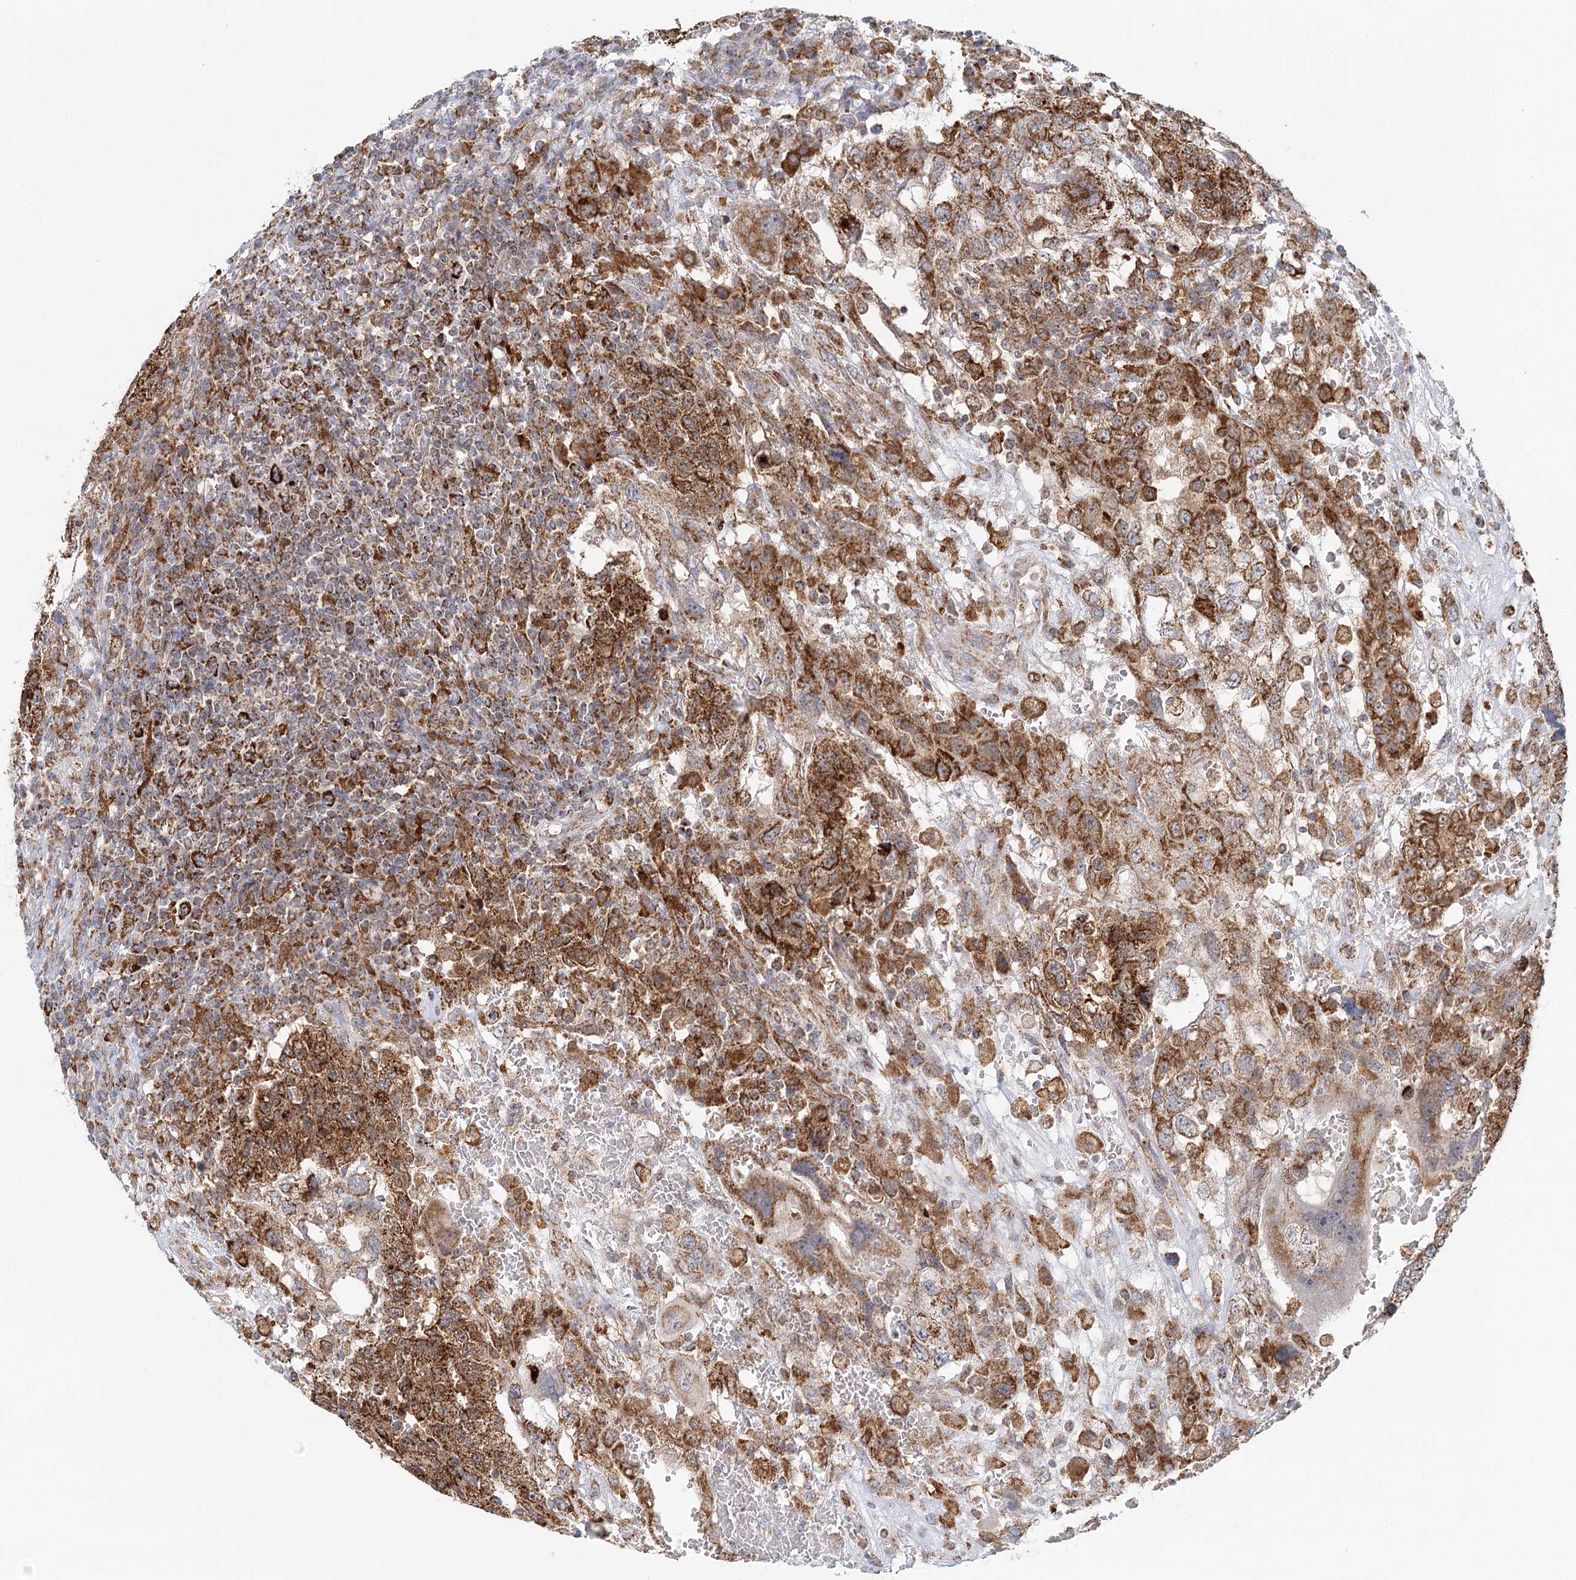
{"staining": {"intensity": "strong", "quantity": ">75%", "location": "cytoplasmic/membranous"}, "tissue": "testis cancer", "cell_type": "Tumor cells", "image_type": "cancer", "snomed": [{"axis": "morphology", "description": "Carcinoma, Embryonal, NOS"}, {"axis": "topography", "description": "Testis"}], "caption": "A brown stain labels strong cytoplasmic/membranous expression of a protein in human testis cancer (embryonal carcinoma) tumor cells.", "gene": "TAS1R1", "patient": {"sex": "male", "age": 26}}